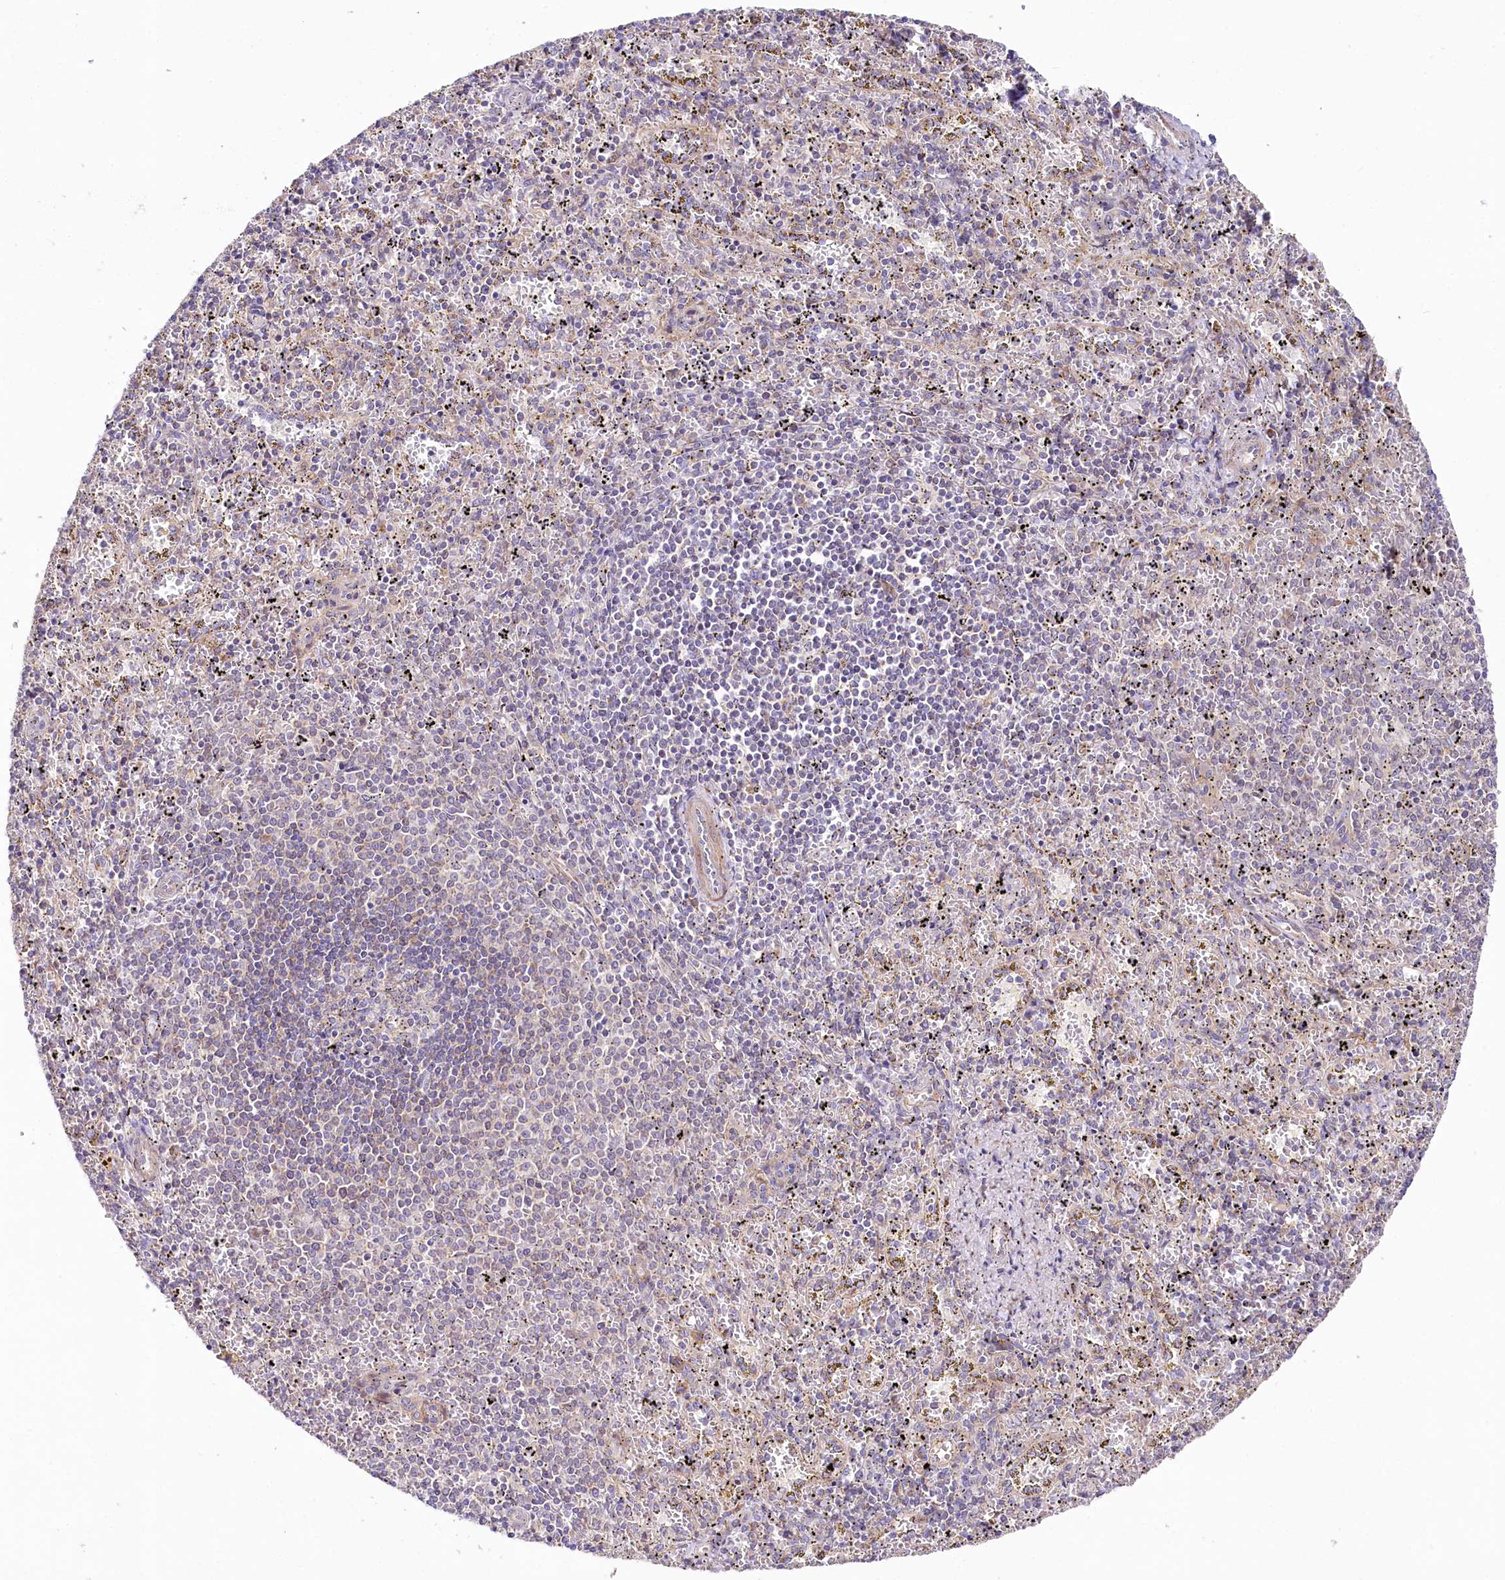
{"staining": {"intensity": "negative", "quantity": "none", "location": "none"}, "tissue": "spleen", "cell_type": "Cells in red pulp", "image_type": "normal", "snomed": [{"axis": "morphology", "description": "Normal tissue, NOS"}, {"axis": "topography", "description": "Spleen"}], "caption": "This is a micrograph of immunohistochemistry (IHC) staining of normal spleen, which shows no positivity in cells in red pulp.", "gene": "STX6", "patient": {"sex": "male", "age": 11}}